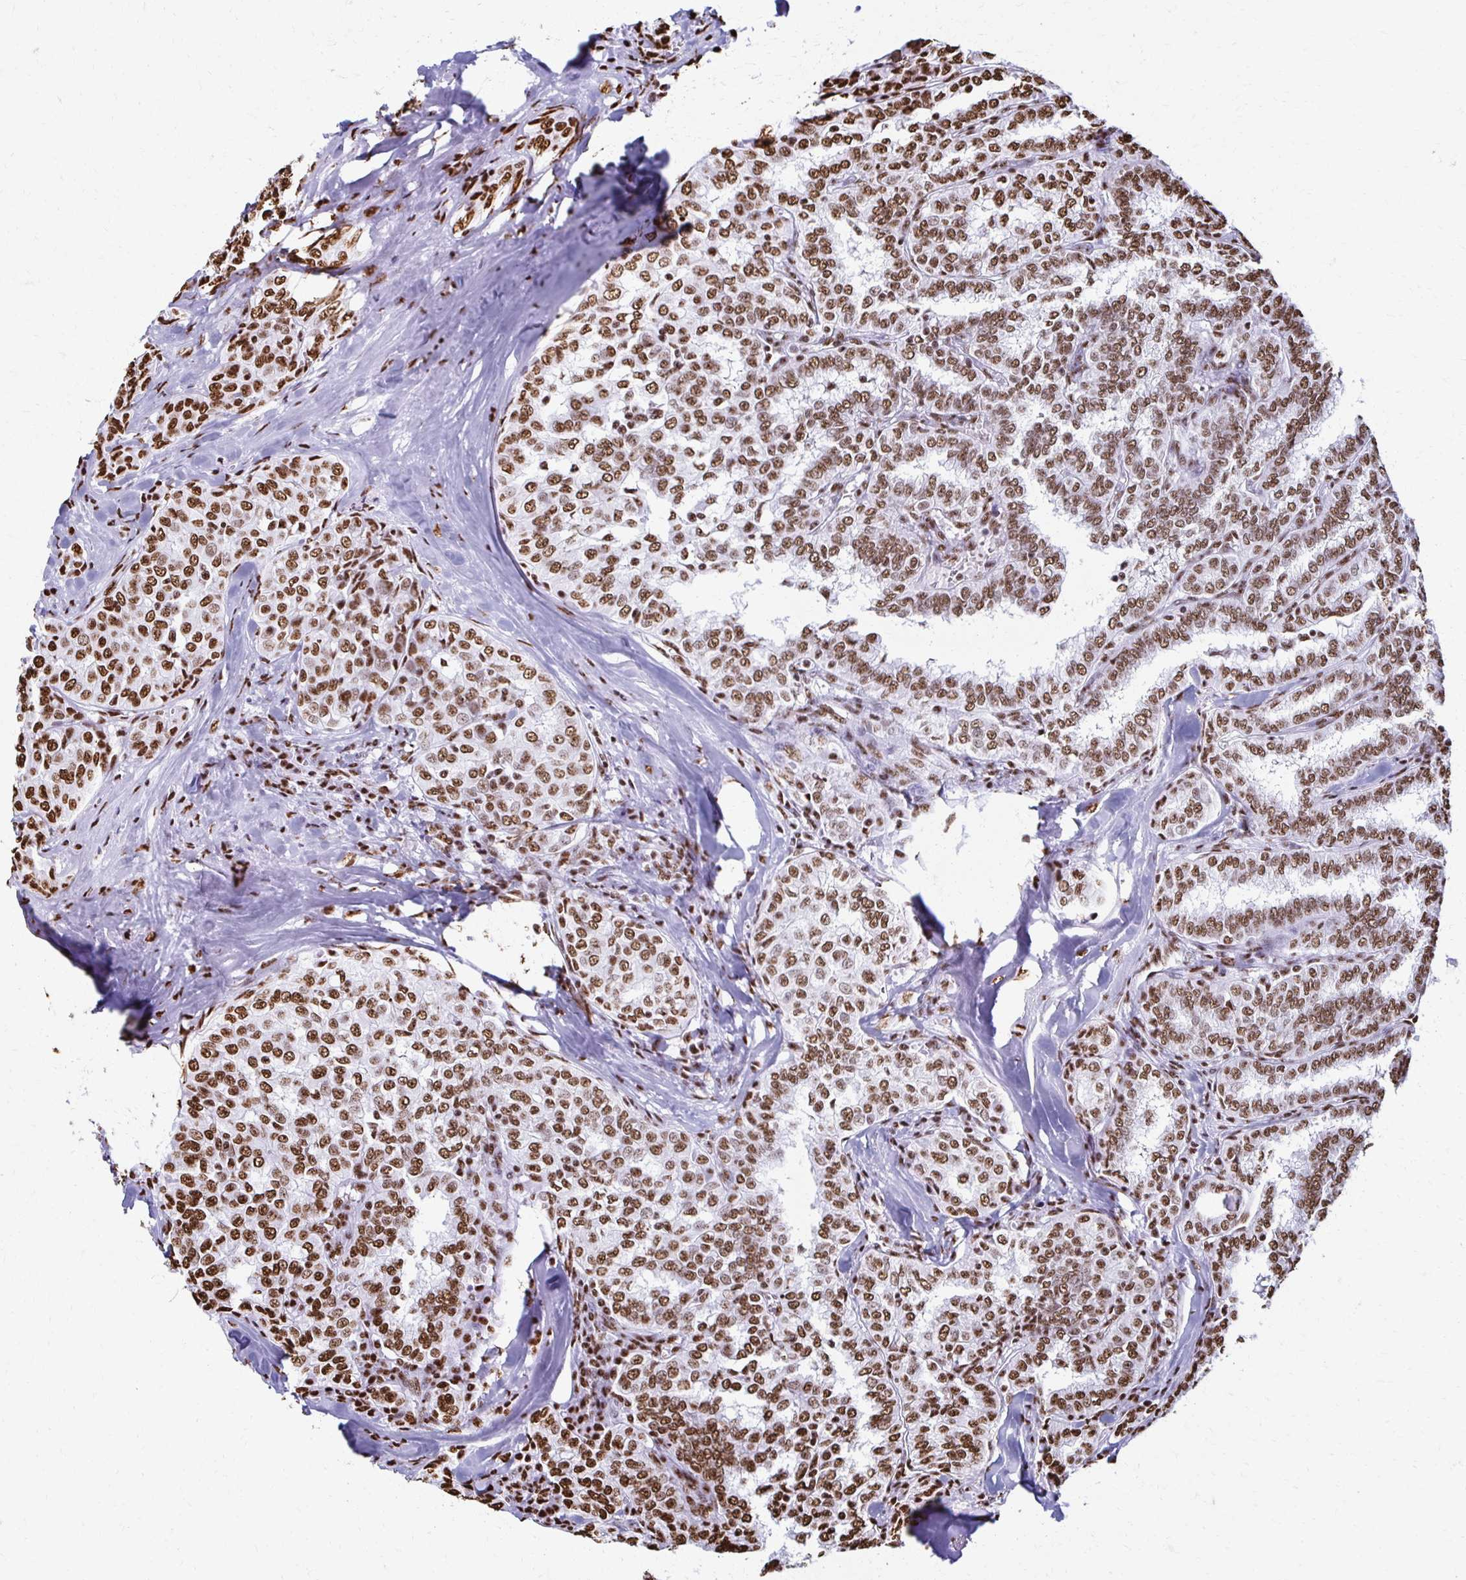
{"staining": {"intensity": "moderate", "quantity": ">75%", "location": "nuclear"}, "tissue": "thyroid cancer", "cell_type": "Tumor cells", "image_type": "cancer", "snomed": [{"axis": "morphology", "description": "Papillary adenocarcinoma, NOS"}, {"axis": "topography", "description": "Thyroid gland"}], "caption": "Immunohistochemistry (IHC) staining of thyroid papillary adenocarcinoma, which demonstrates medium levels of moderate nuclear positivity in about >75% of tumor cells indicating moderate nuclear protein staining. The staining was performed using DAB (3,3'-diaminobenzidine) (brown) for protein detection and nuclei were counterstained in hematoxylin (blue).", "gene": "NONO", "patient": {"sex": "female", "age": 30}}